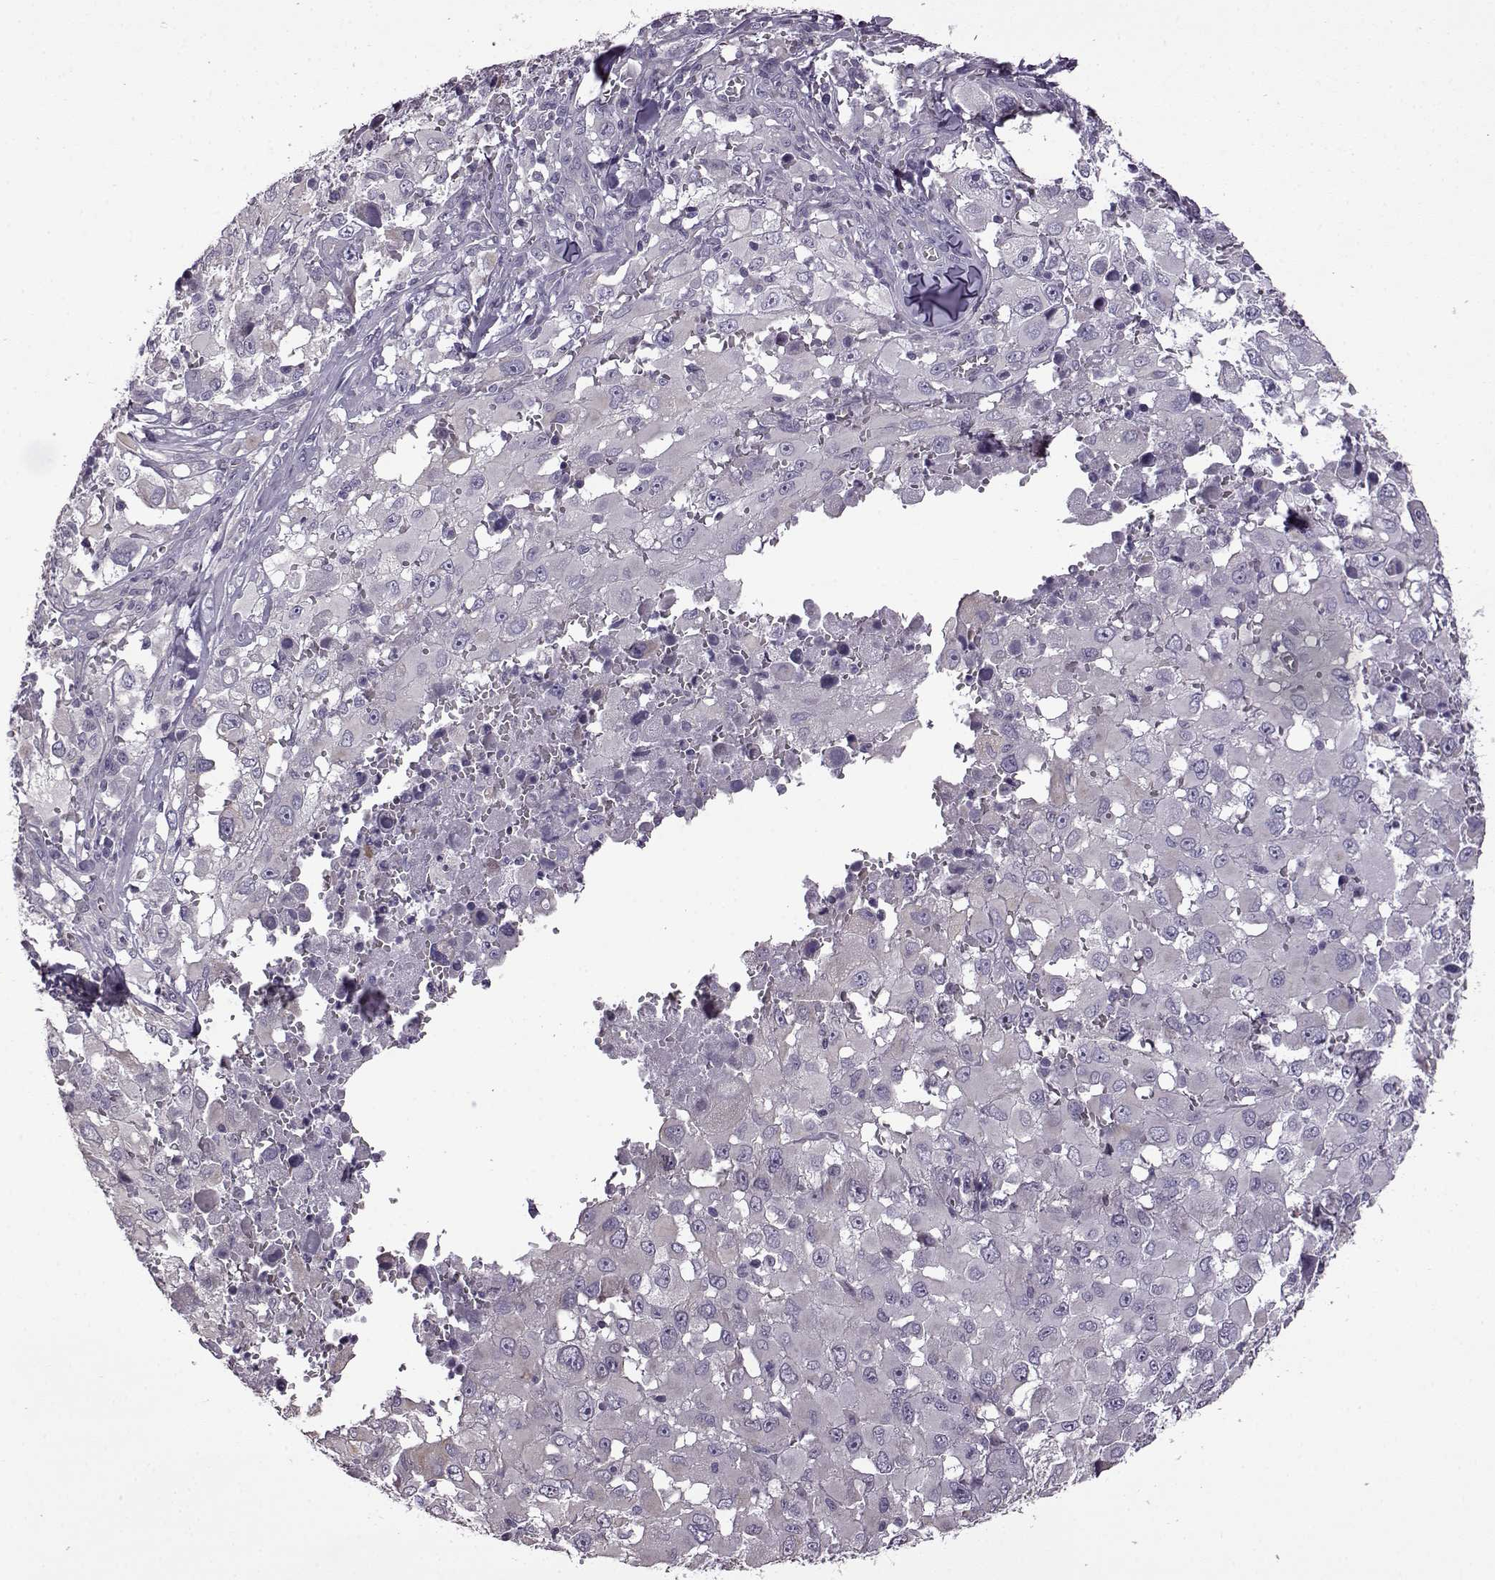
{"staining": {"intensity": "negative", "quantity": "none", "location": "none"}, "tissue": "melanoma", "cell_type": "Tumor cells", "image_type": "cancer", "snomed": [{"axis": "morphology", "description": "Malignant melanoma, Metastatic site"}, {"axis": "topography", "description": "Lymph node"}], "caption": "Photomicrograph shows no protein positivity in tumor cells of malignant melanoma (metastatic site) tissue.", "gene": "EDDM3B", "patient": {"sex": "male", "age": 50}}